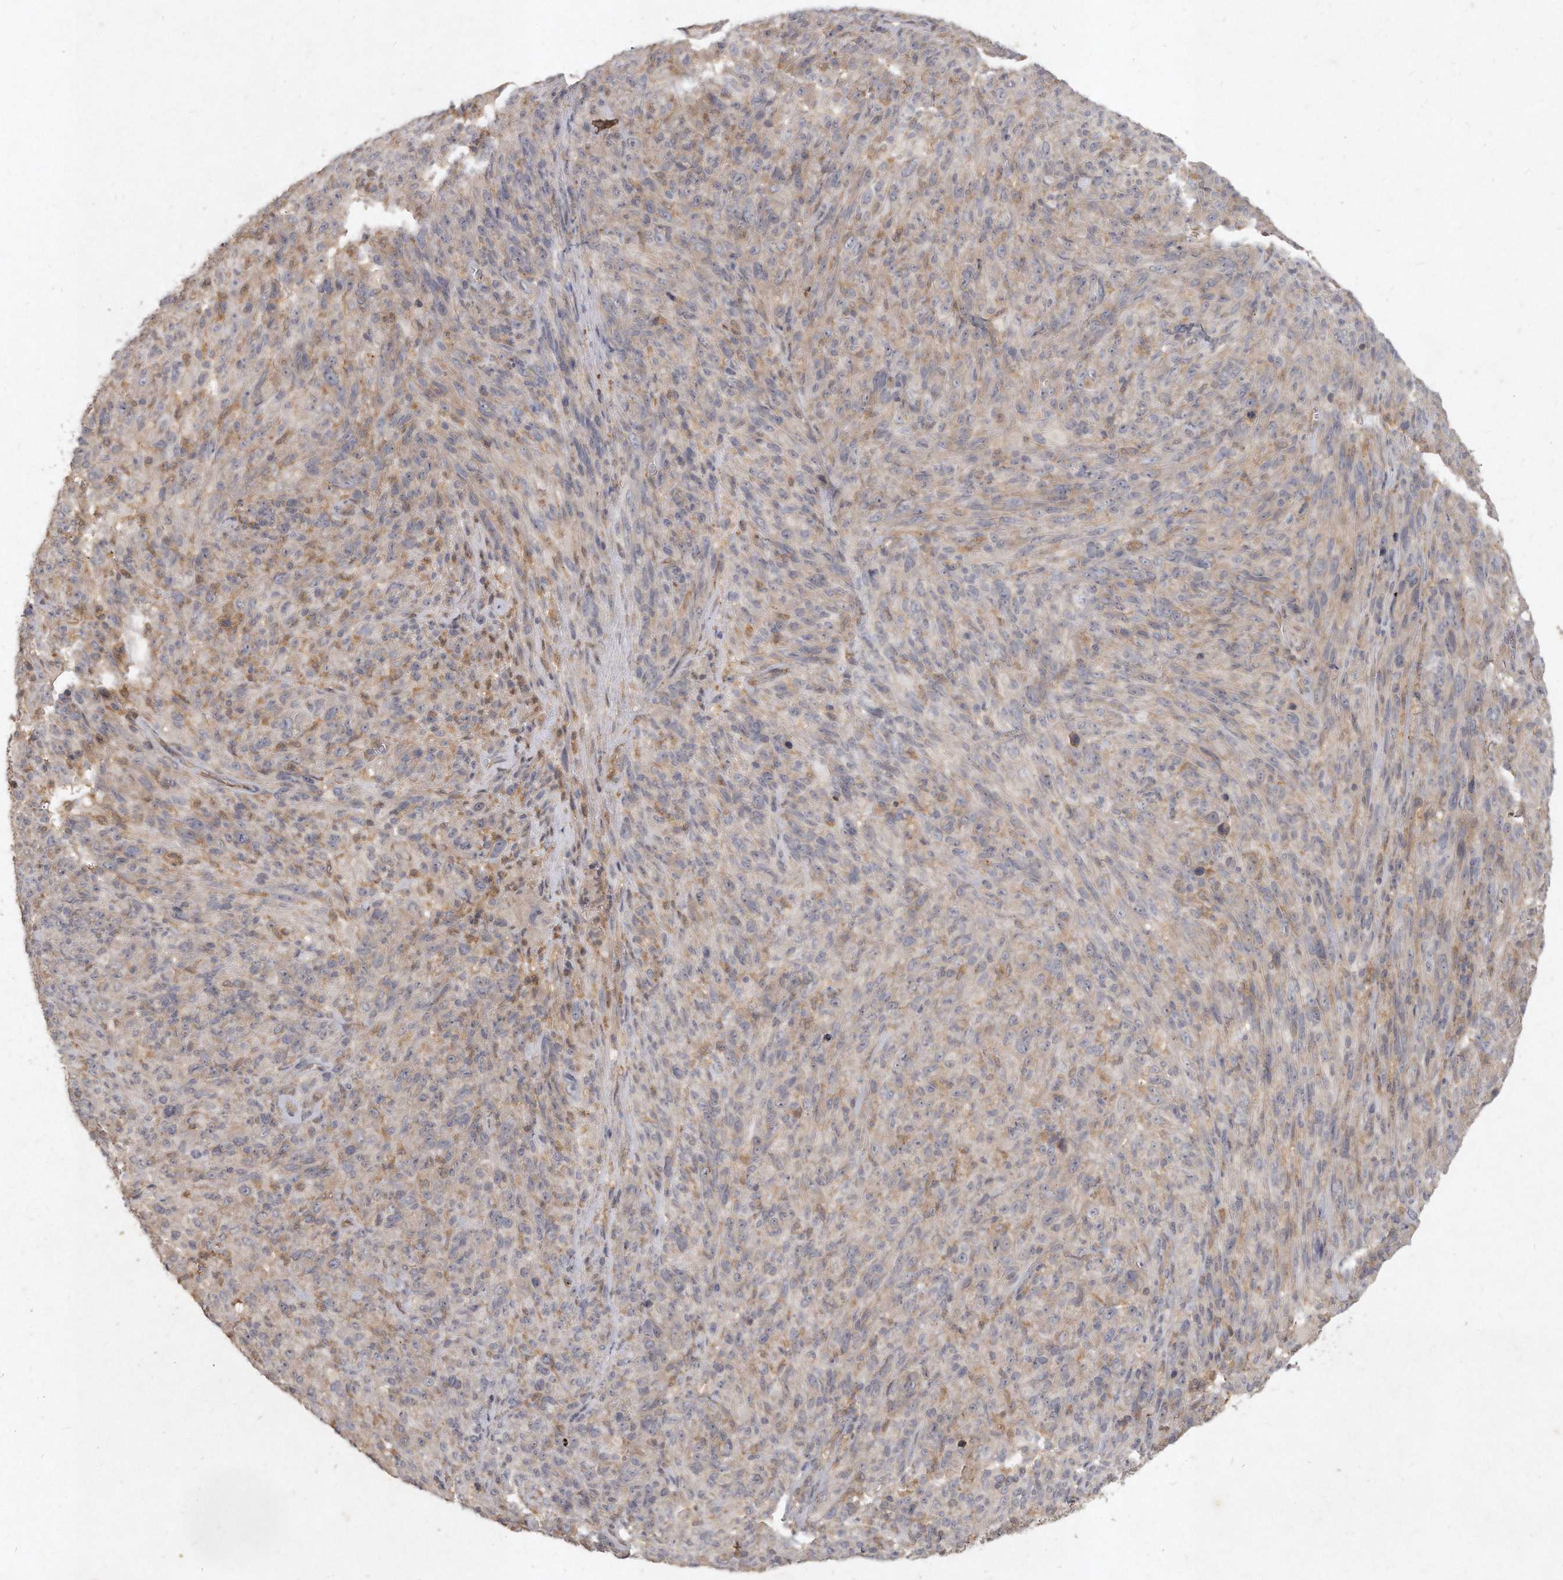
{"staining": {"intensity": "weak", "quantity": "<25%", "location": "cytoplasmic/membranous"}, "tissue": "melanoma", "cell_type": "Tumor cells", "image_type": "cancer", "snomed": [{"axis": "morphology", "description": "Malignant melanoma, NOS"}, {"axis": "topography", "description": "Skin of head"}], "caption": "High power microscopy image of an immunohistochemistry (IHC) micrograph of malignant melanoma, revealing no significant expression in tumor cells.", "gene": "LGALS8", "patient": {"sex": "male", "age": 96}}